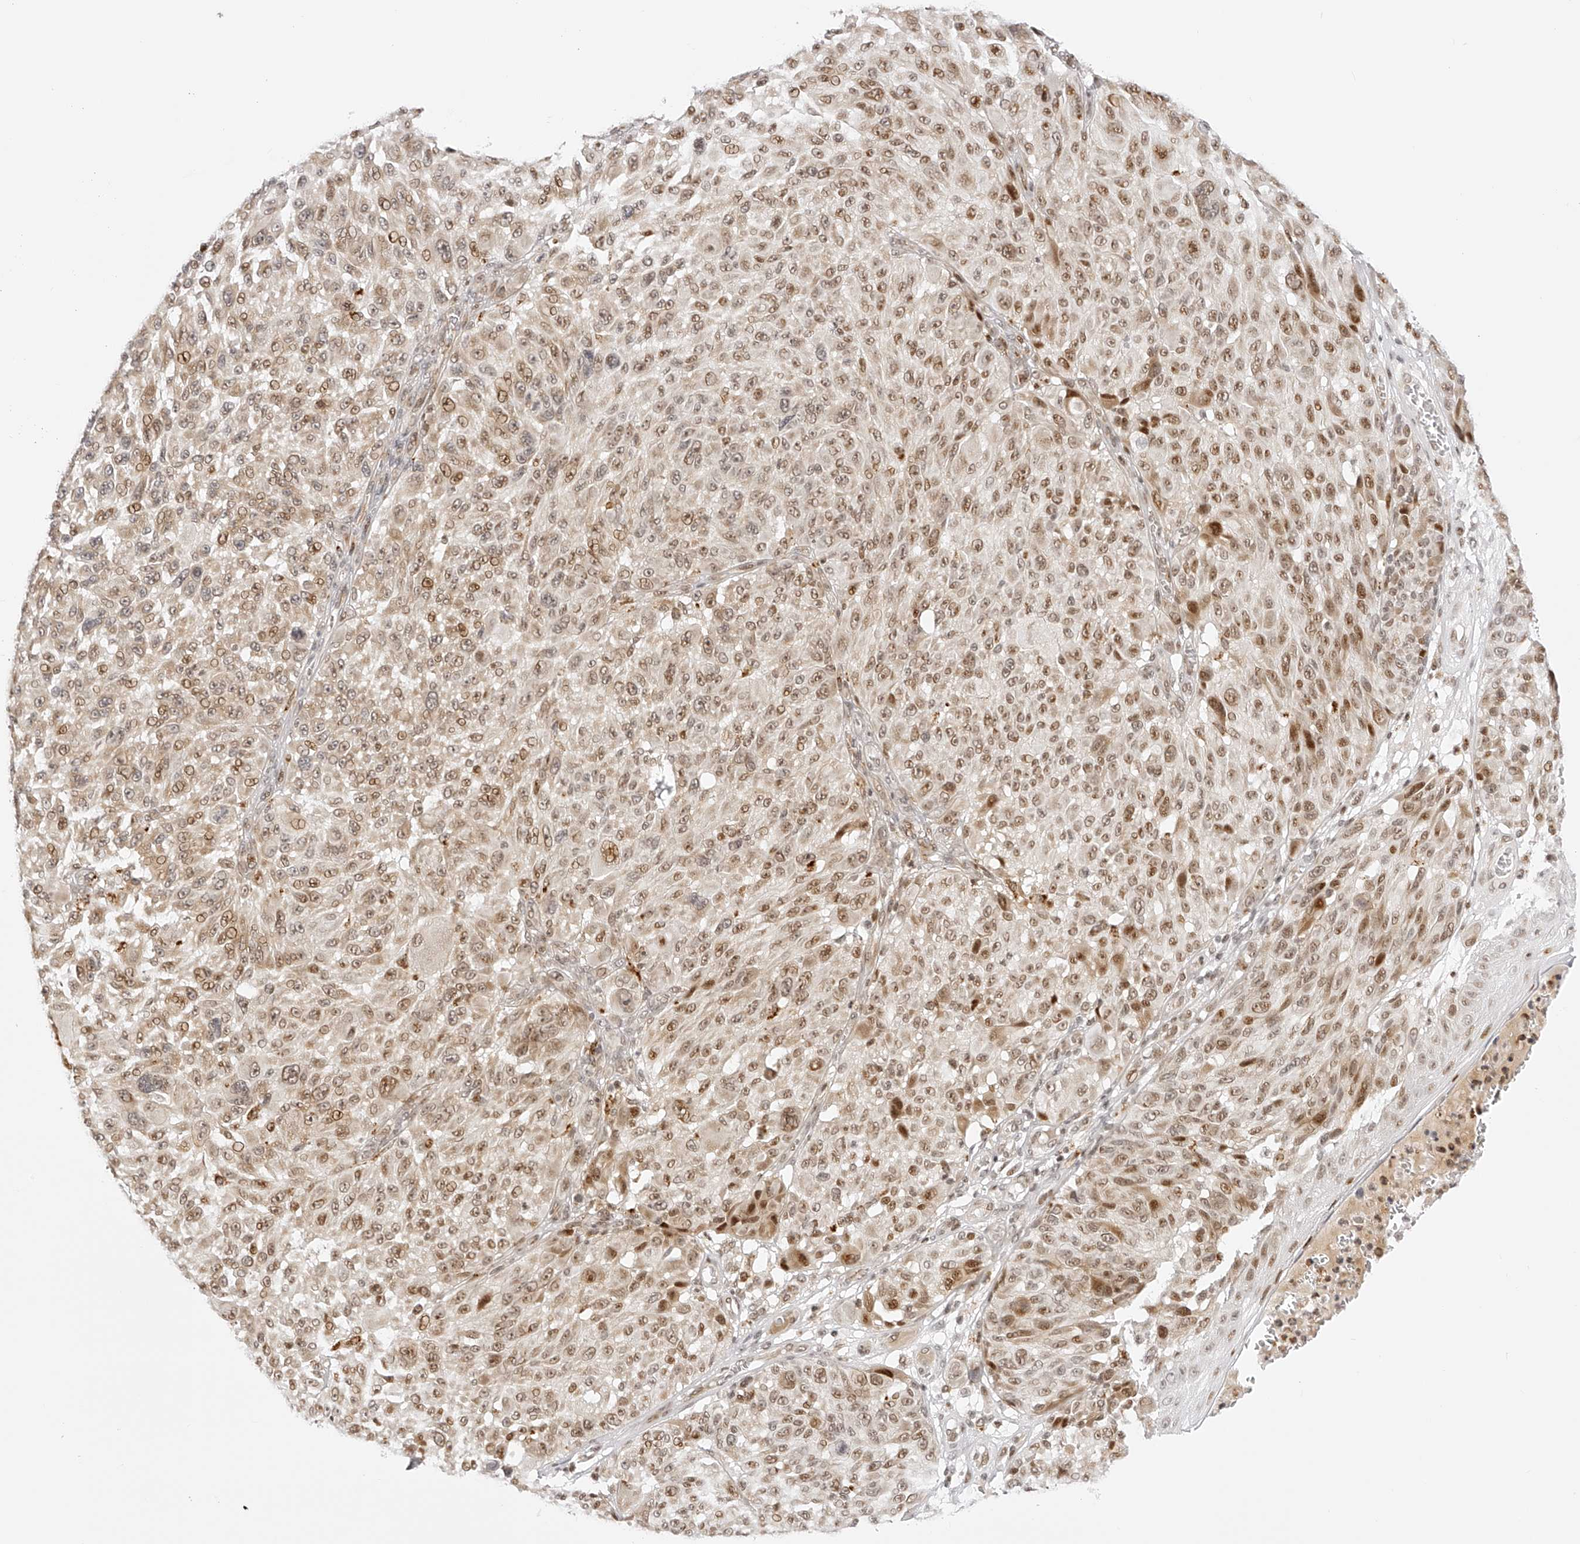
{"staining": {"intensity": "moderate", "quantity": ">75%", "location": "nuclear"}, "tissue": "melanoma", "cell_type": "Tumor cells", "image_type": "cancer", "snomed": [{"axis": "morphology", "description": "Malignant melanoma, NOS"}, {"axis": "topography", "description": "Skin"}], "caption": "DAB (3,3'-diaminobenzidine) immunohistochemical staining of malignant melanoma reveals moderate nuclear protein staining in approximately >75% of tumor cells.", "gene": "PLEKHG1", "patient": {"sex": "male", "age": 83}}